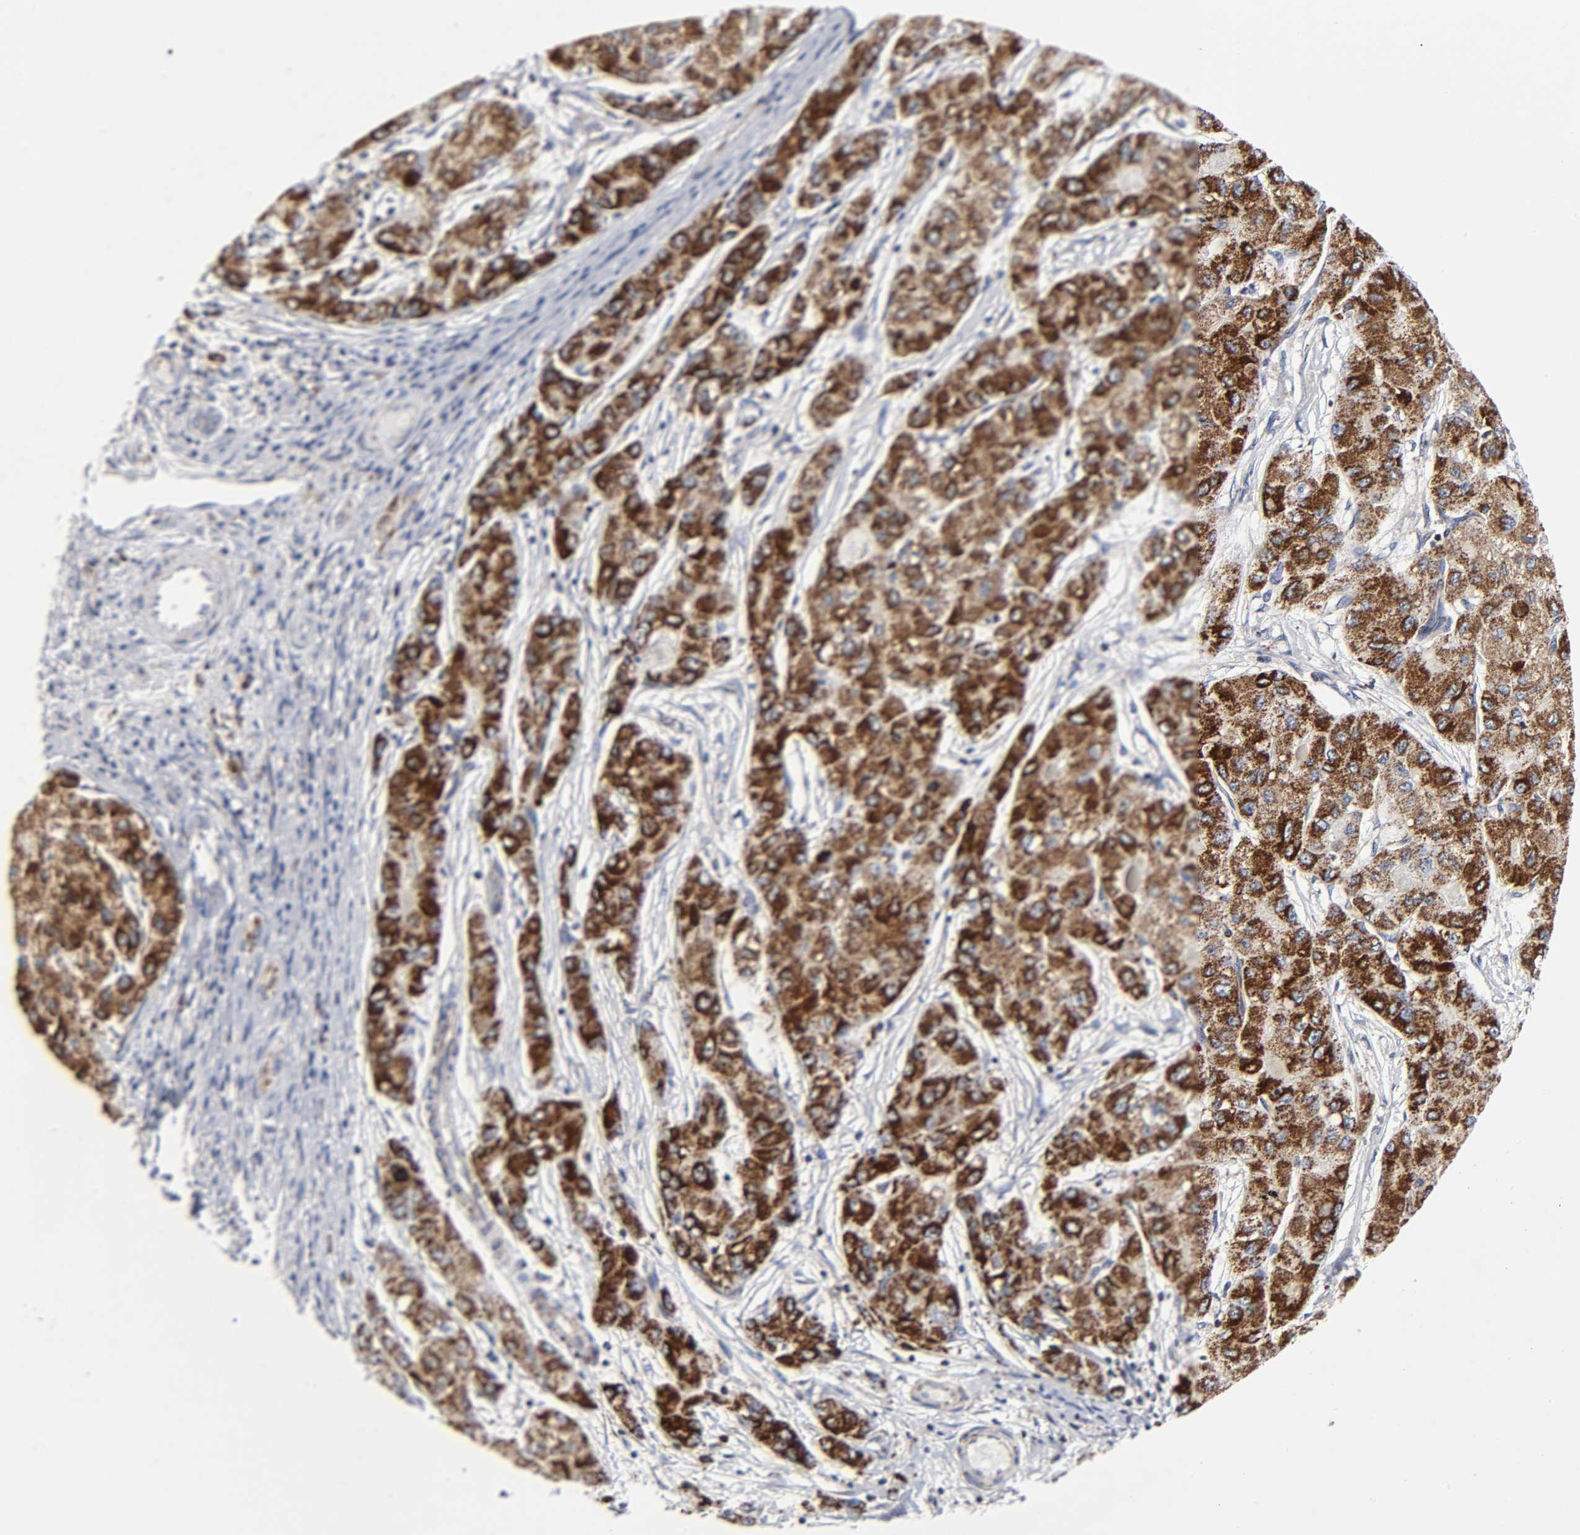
{"staining": {"intensity": "strong", "quantity": ">75%", "location": "cytoplasmic/membranous"}, "tissue": "liver cancer", "cell_type": "Tumor cells", "image_type": "cancer", "snomed": [{"axis": "morphology", "description": "Carcinoma, Hepatocellular, NOS"}, {"axis": "topography", "description": "Liver"}], "caption": "Human hepatocellular carcinoma (liver) stained for a protein (brown) reveals strong cytoplasmic/membranous positive expression in approximately >75% of tumor cells.", "gene": "AOPEP", "patient": {"sex": "male", "age": 80}}